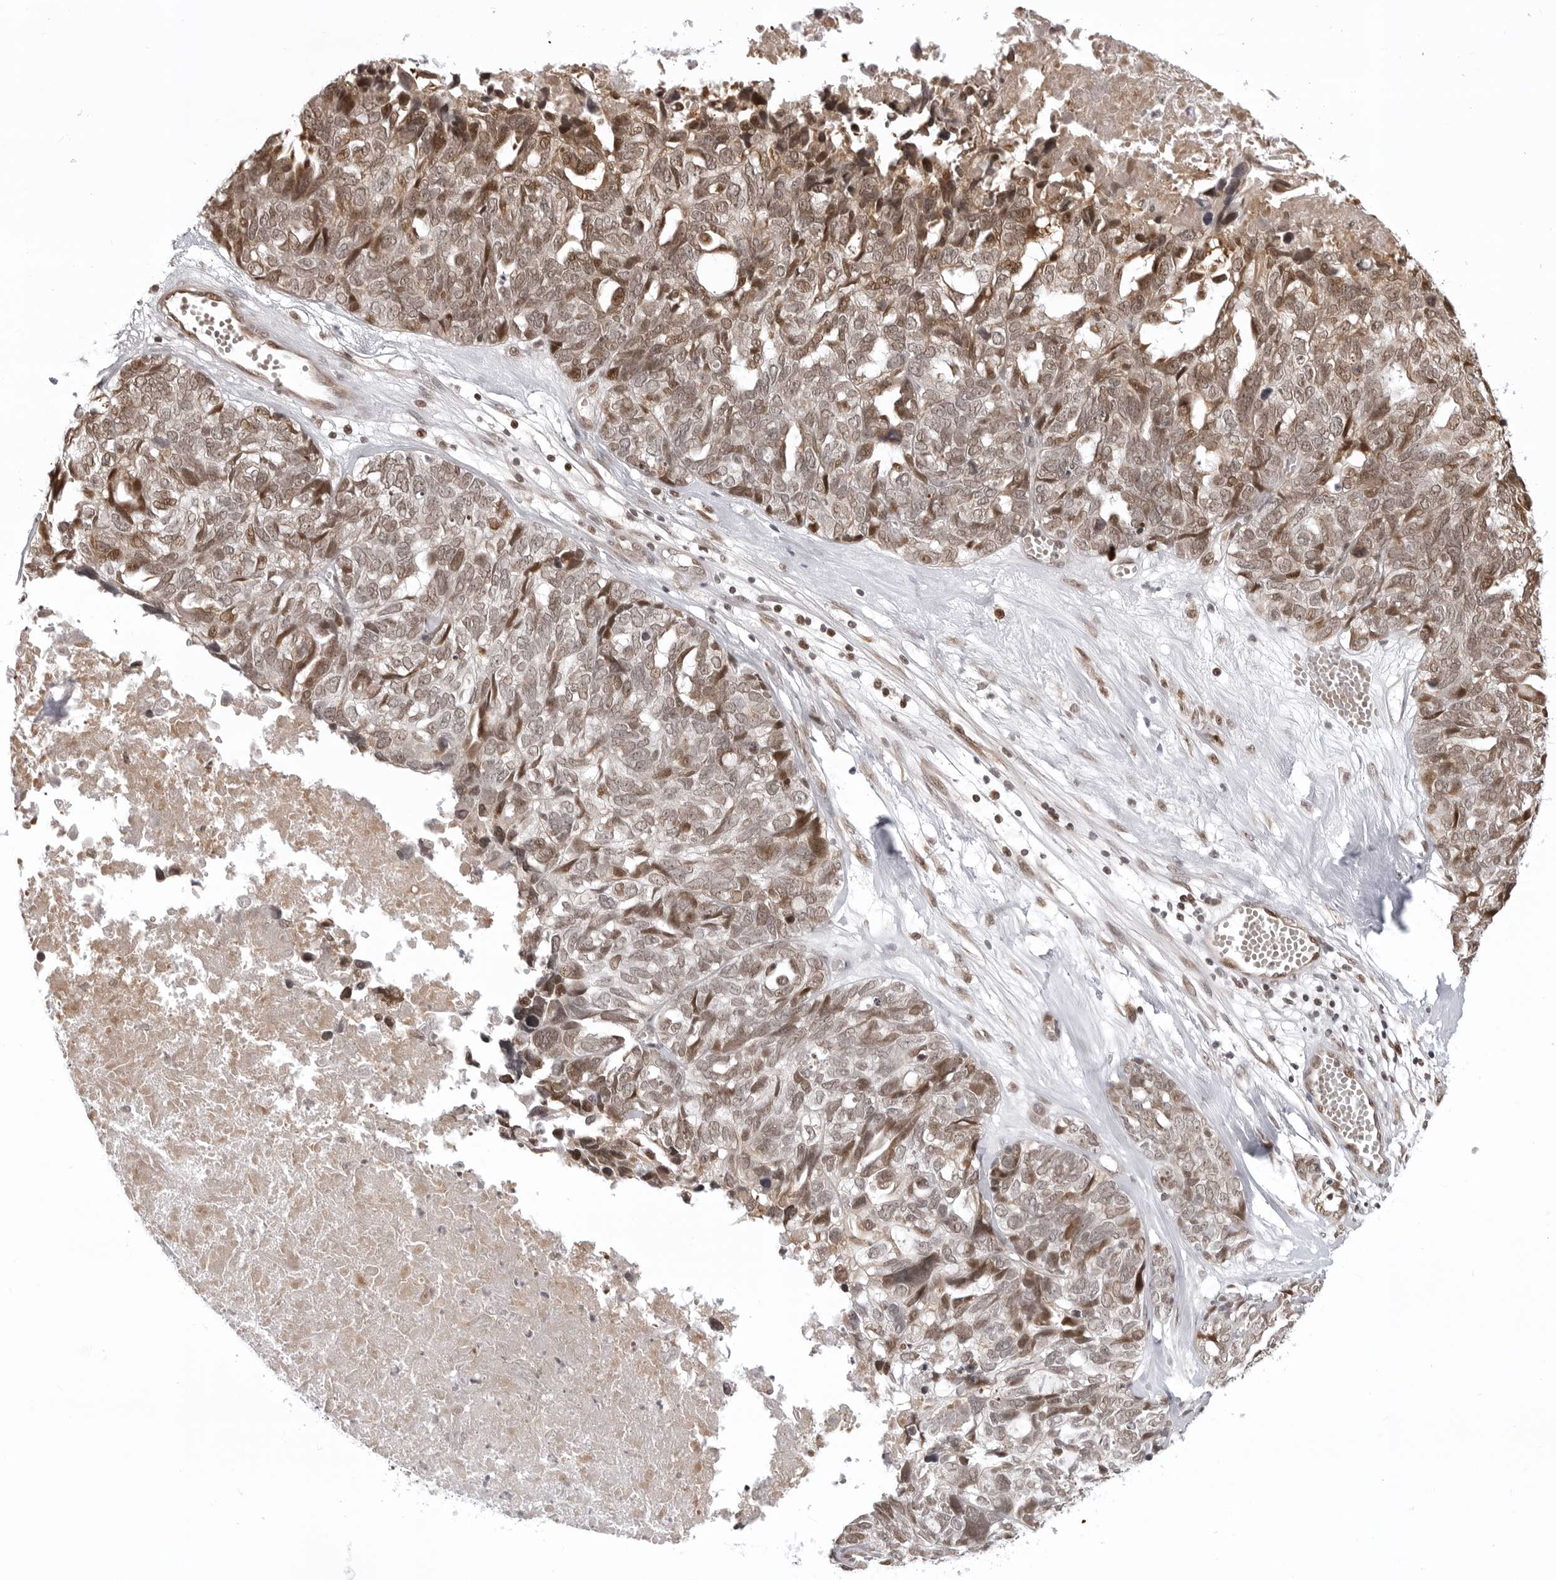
{"staining": {"intensity": "moderate", "quantity": ">75%", "location": "nuclear"}, "tissue": "ovarian cancer", "cell_type": "Tumor cells", "image_type": "cancer", "snomed": [{"axis": "morphology", "description": "Cystadenocarcinoma, serous, NOS"}, {"axis": "topography", "description": "Ovary"}], "caption": "Immunohistochemical staining of ovarian serous cystadenocarcinoma demonstrates medium levels of moderate nuclear expression in about >75% of tumor cells.", "gene": "PHF3", "patient": {"sex": "female", "age": 79}}